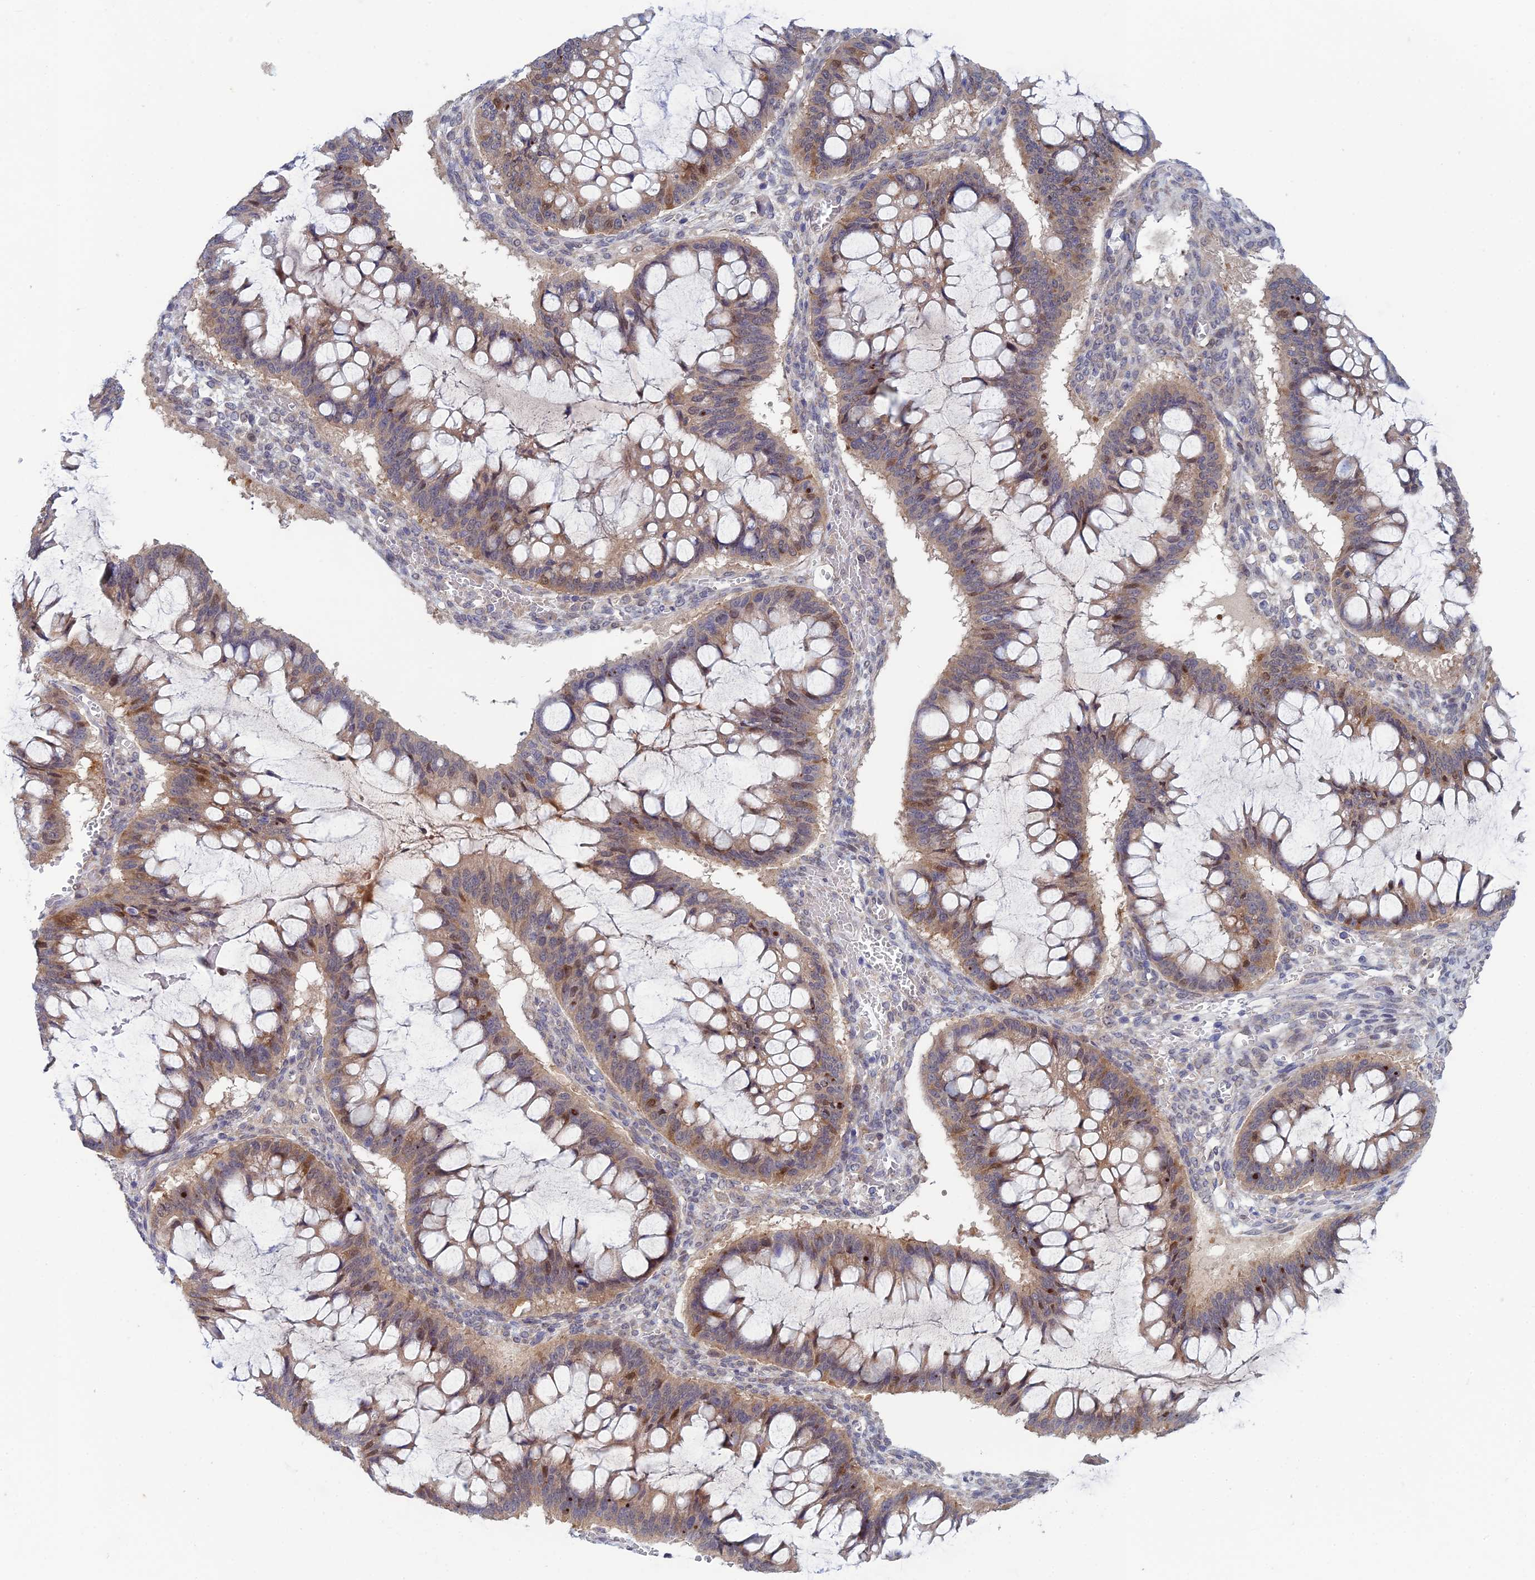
{"staining": {"intensity": "weak", "quantity": "<25%", "location": "cytoplasmic/membranous,nuclear"}, "tissue": "ovarian cancer", "cell_type": "Tumor cells", "image_type": "cancer", "snomed": [{"axis": "morphology", "description": "Cystadenocarcinoma, mucinous, NOS"}, {"axis": "topography", "description": "Ovary"}], "caption": "This image is of ovarian cancer stained with immunohistochemistry (IHC) to label a protein in brown with the nuclei are counter-stained blue. There is no positivity in tumor cells. The staining is performed using DAB (3,3'-diaminobenzidine) brown chromogen with nuclei counter-stained in using hematoxylin.", "gene": "SRA1", "patient": {"sex": "female", "age": 73}}